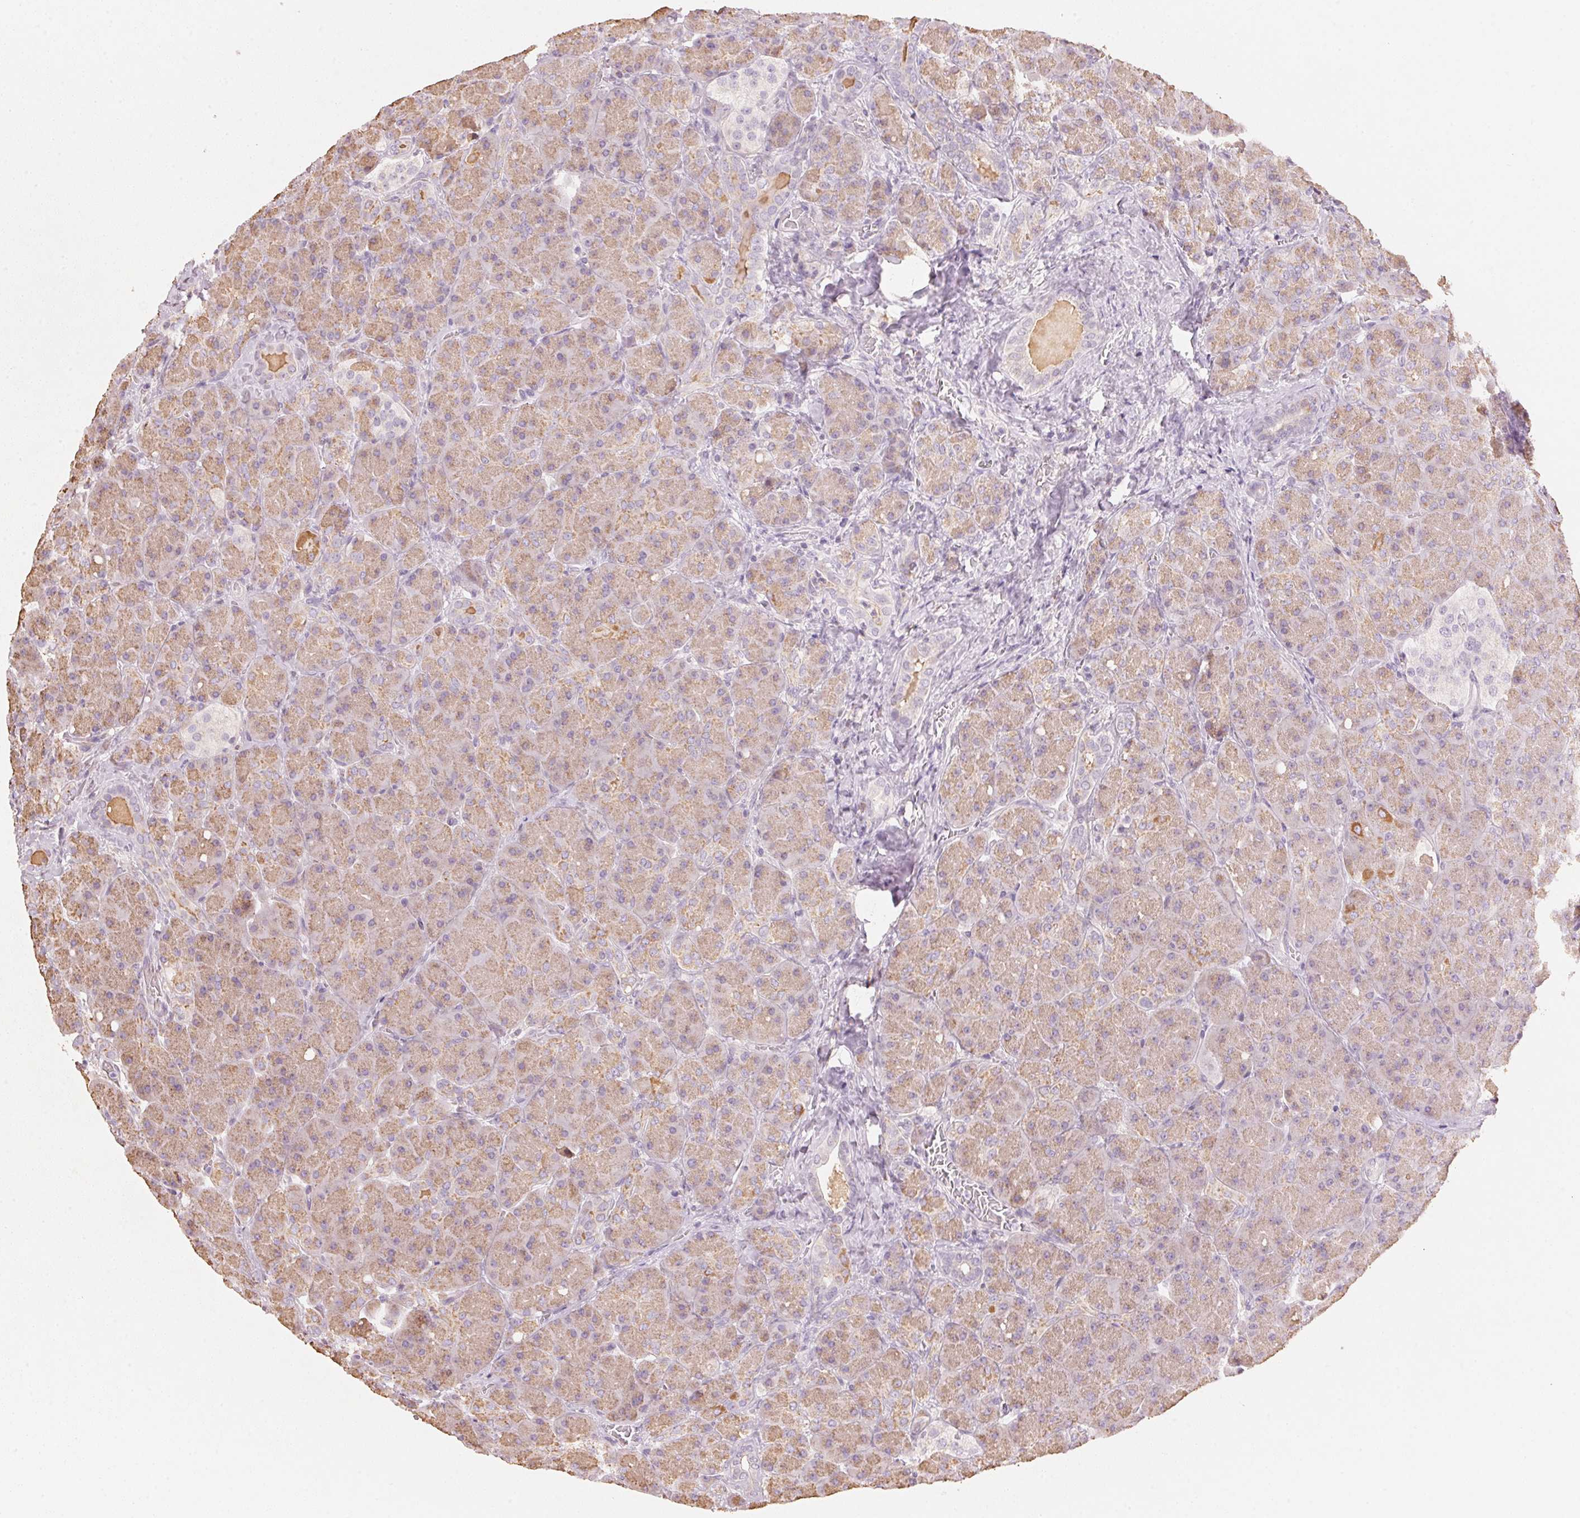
{"staining": {"intensity": "weak", "quantity": ">75%", "location": "cytoplasmic/membranous"}, "tissue": "pancreas", "cell_type": "Exocrine glandular cells", "image_type": "normal", "snomed": [{"axis": "morphology", "description": "Normal tissue, NOS"}, {"axis": "topography", "description": "Pancreas"}], "caption": "DAB (3,3'-diaminobenzidine) immunohistochemical staining of benign human pancreas displays weak cytoplasmic/membranous protein expression in about >75% of exocrine glandular cells. The protein is shown in brown color, while the nuclei are stained blue.", "gene": "HOXB13", "patient": {"sex": "male", "age": 55}}